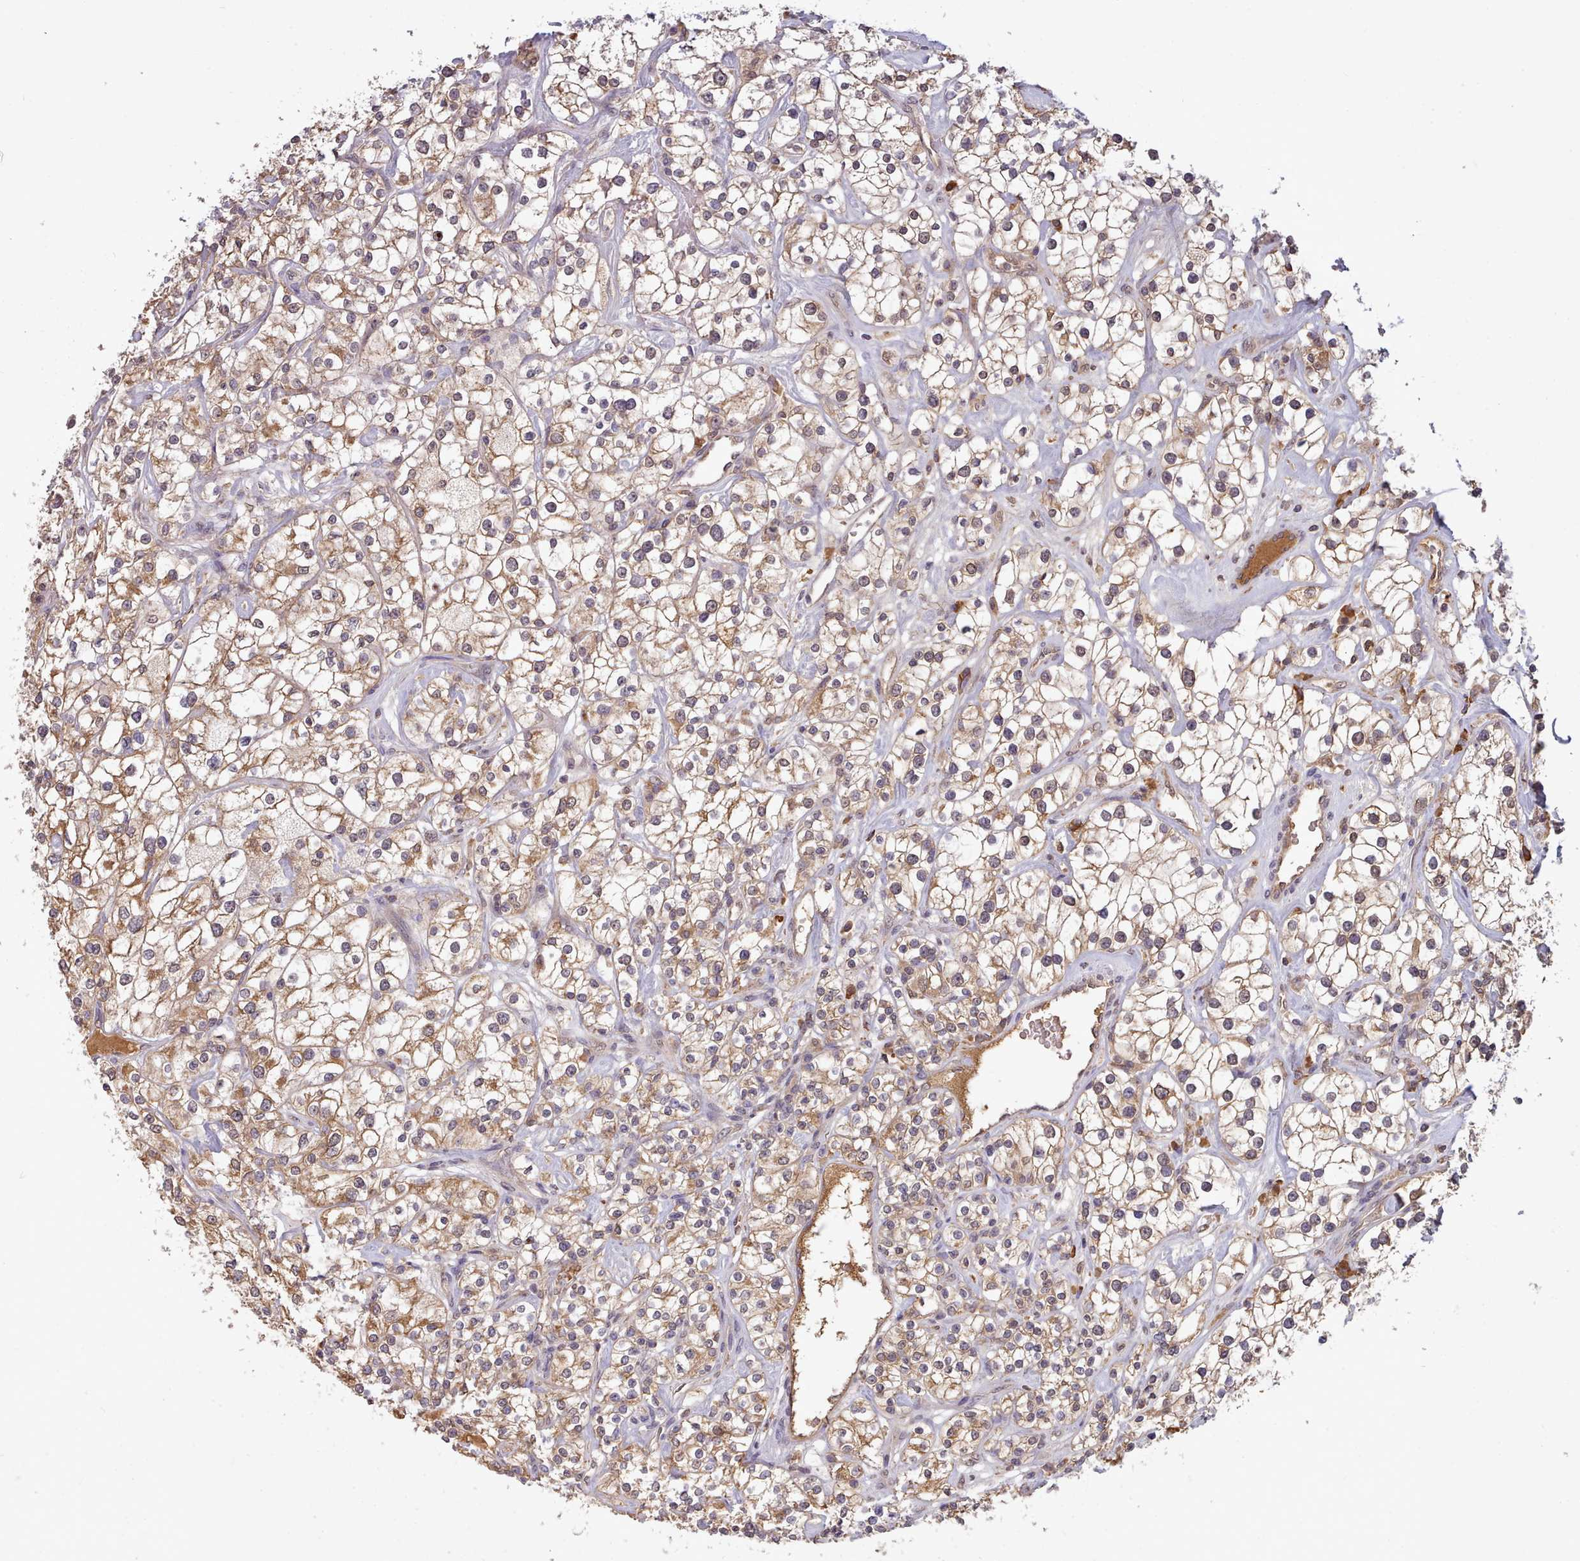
{"staining": {"intensity": "moderate", "quantity": ">75%", "location": "cytoplasmic/membranous"}, "tissue": "renal cancer", "cell_type": "Tumor cells", "image_type": "cancer", "snomed": [{"axis": "morphology", "description": "Adenocarcinoma, NOS"}, {"axis": "topography", "description": "Kidney"}], "caption": "Immunohistochemical staining of human renal cancer (adenocarcinoma) reveals moderate cytoplasmic/membranous protein positivity in about >75% of tumor cells.", "gene": "PIP4P1", "patient": {"sex": "male", "age": 77}}